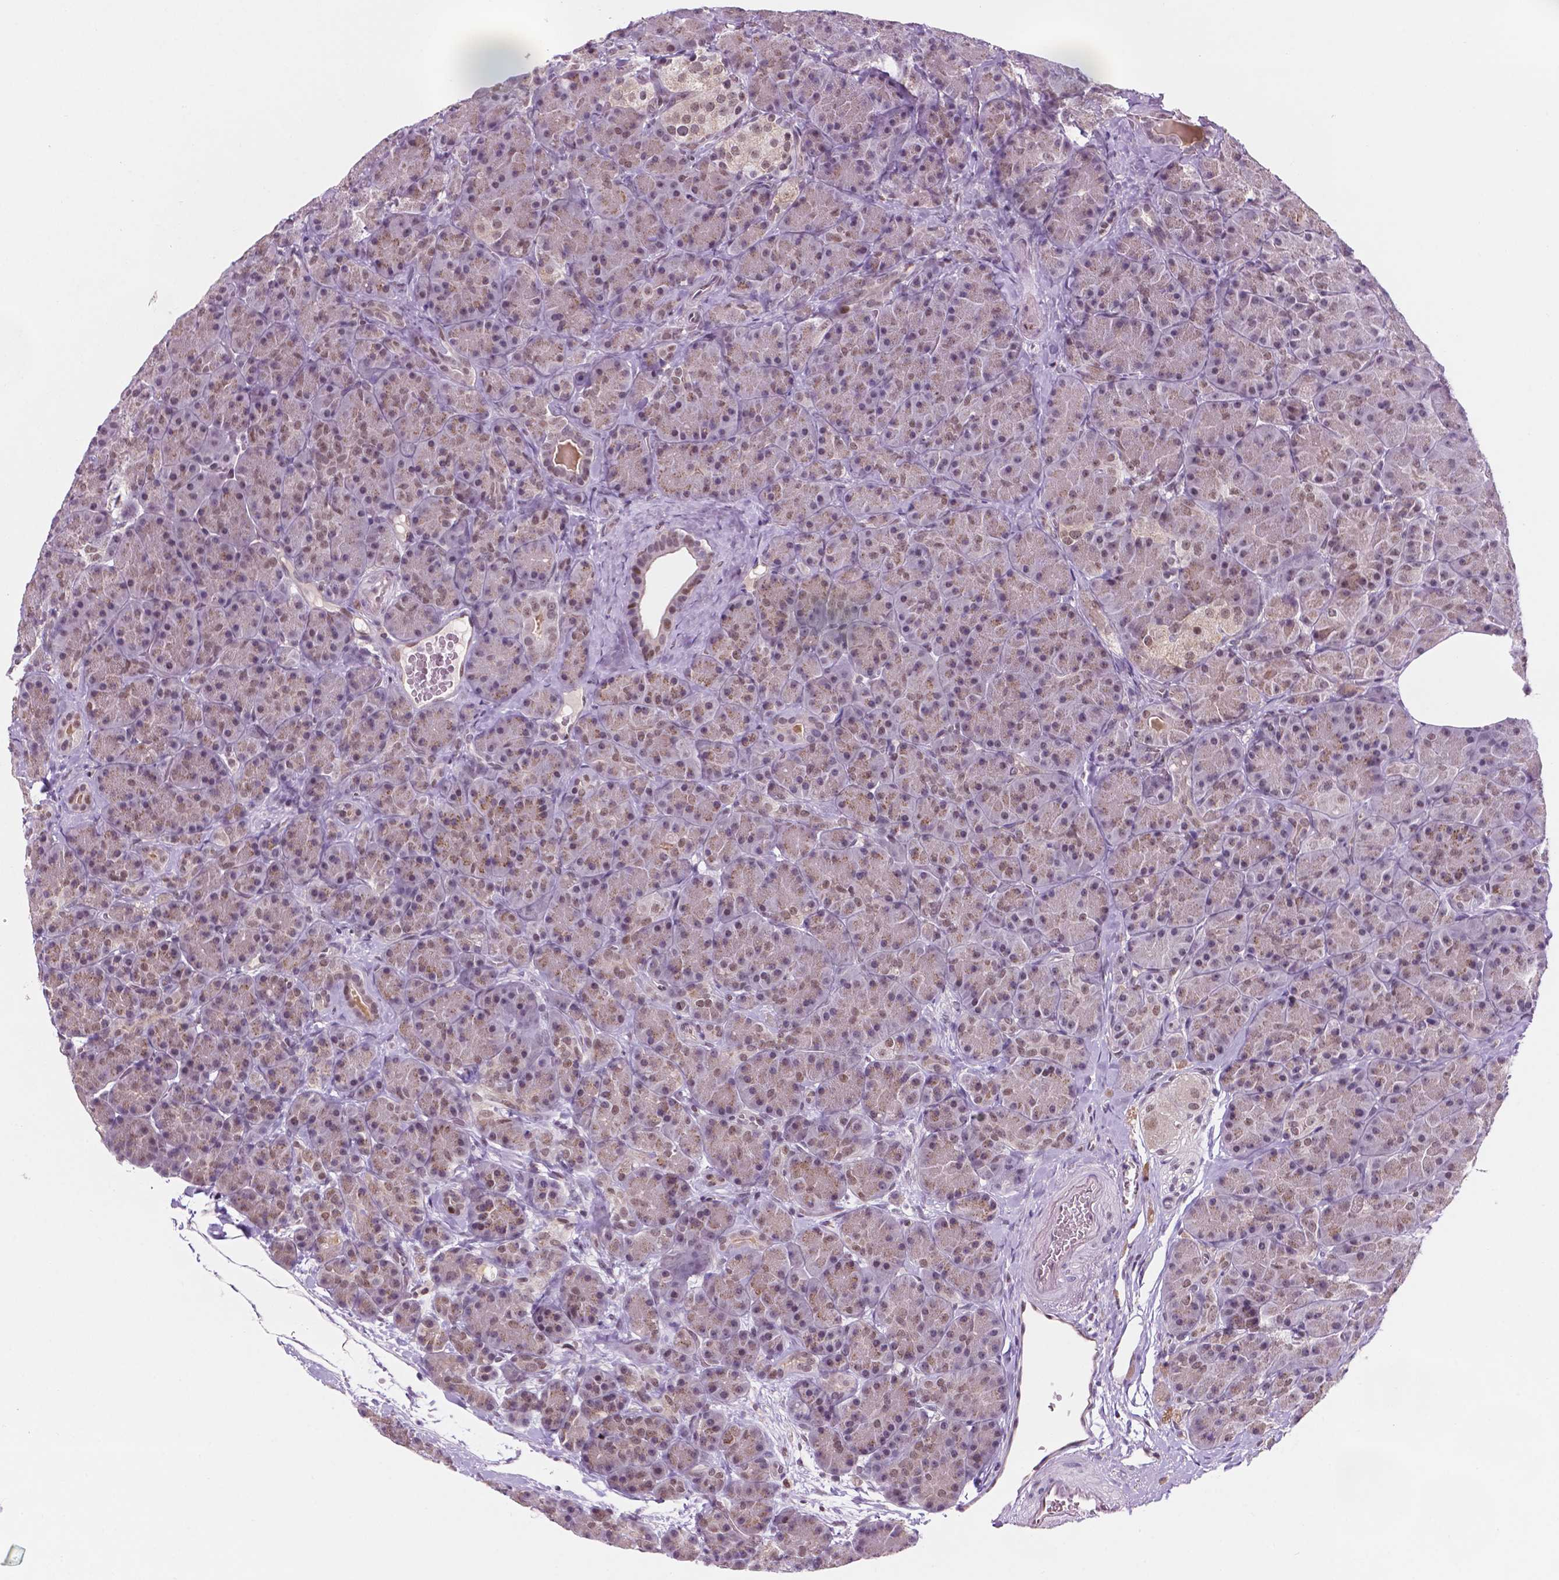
{"staining": {"intensity": "moderate", "quantity": "25%-75%", "location": "nuclear"}, "tissue": "pancreas", "cell_type": "Exocrine glandular cells", "image_type": "normal", "snomed": [{"axis": "morphology", "description": "Normal tissue, NOS"}, {"axis": "topography", "description": "Pancreas"}], "caption": "Immunohistochemistry histopathology image of benign human pancreas stained for a protein (brown), which exhibits medium levels of moderate nuclear positivity in approximately 25%-75% of exocrine glandular cells.", "gene": "PER2", "patient": {"sex": "male", "age": 57}}